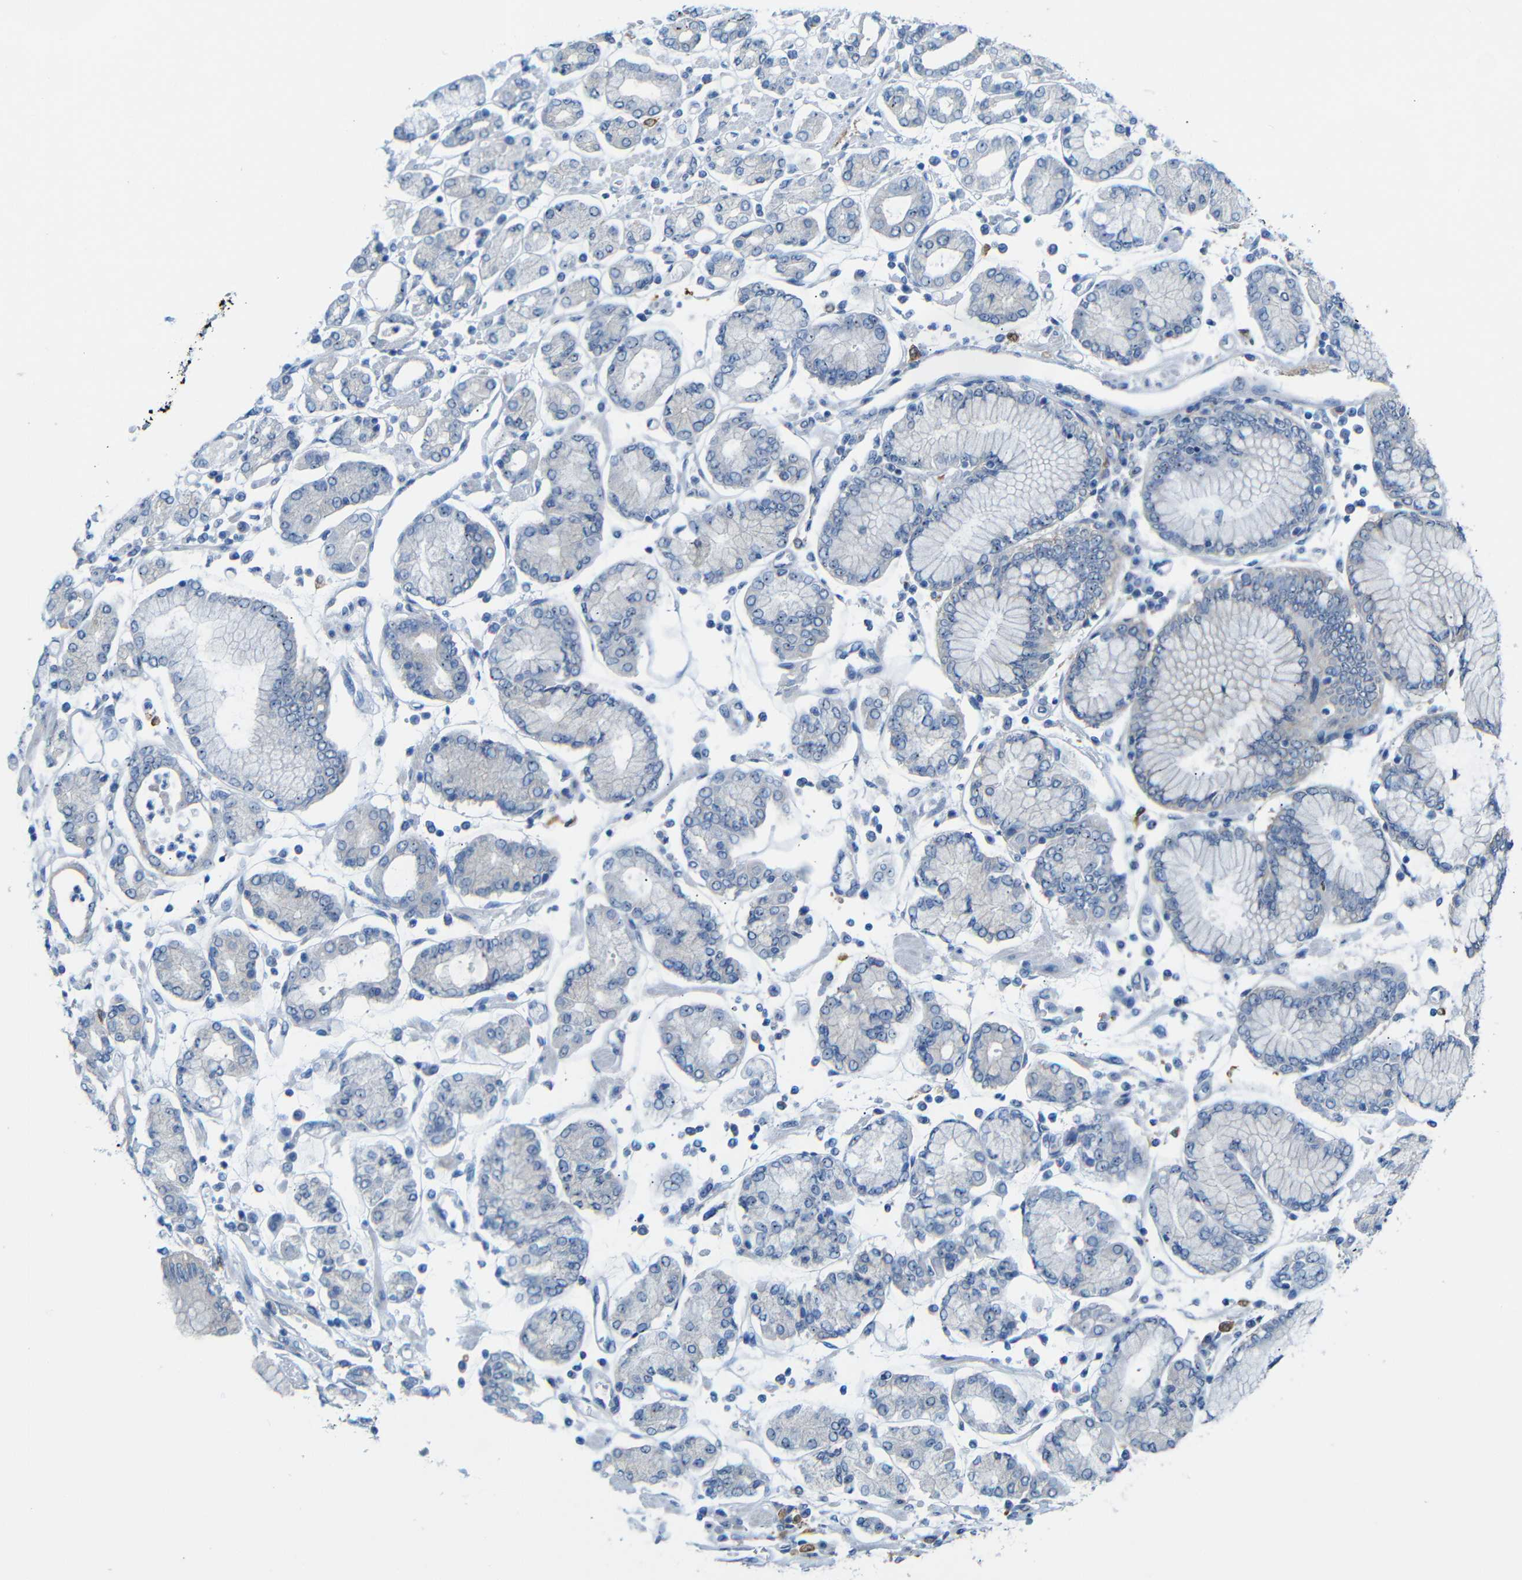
{"staining": {"intensity": "negative", "quantity": "none", "location": "none"}, "tissue": "stomach cancer", "cell_type": "Tumor cells", "image_type": "cancer", "snomed": [{"axis": "morphology", "description": "Adenocarcinoma, NOS"}, {"axis": "topography", "description": "Stomach"}], "caption": "Immunohistochemical staining of stomach cancer demonstrates no significant positivity in tumor cells. (Stains: DAB (3,3'-diaminobenzidine) immunohistochemistry (IHC) with hematoxylin counter stain, Microscopy: brightfield microscopy at high magnification).", "gene": "C1orf210", "patient": {"sex": "male", "age": 76}}